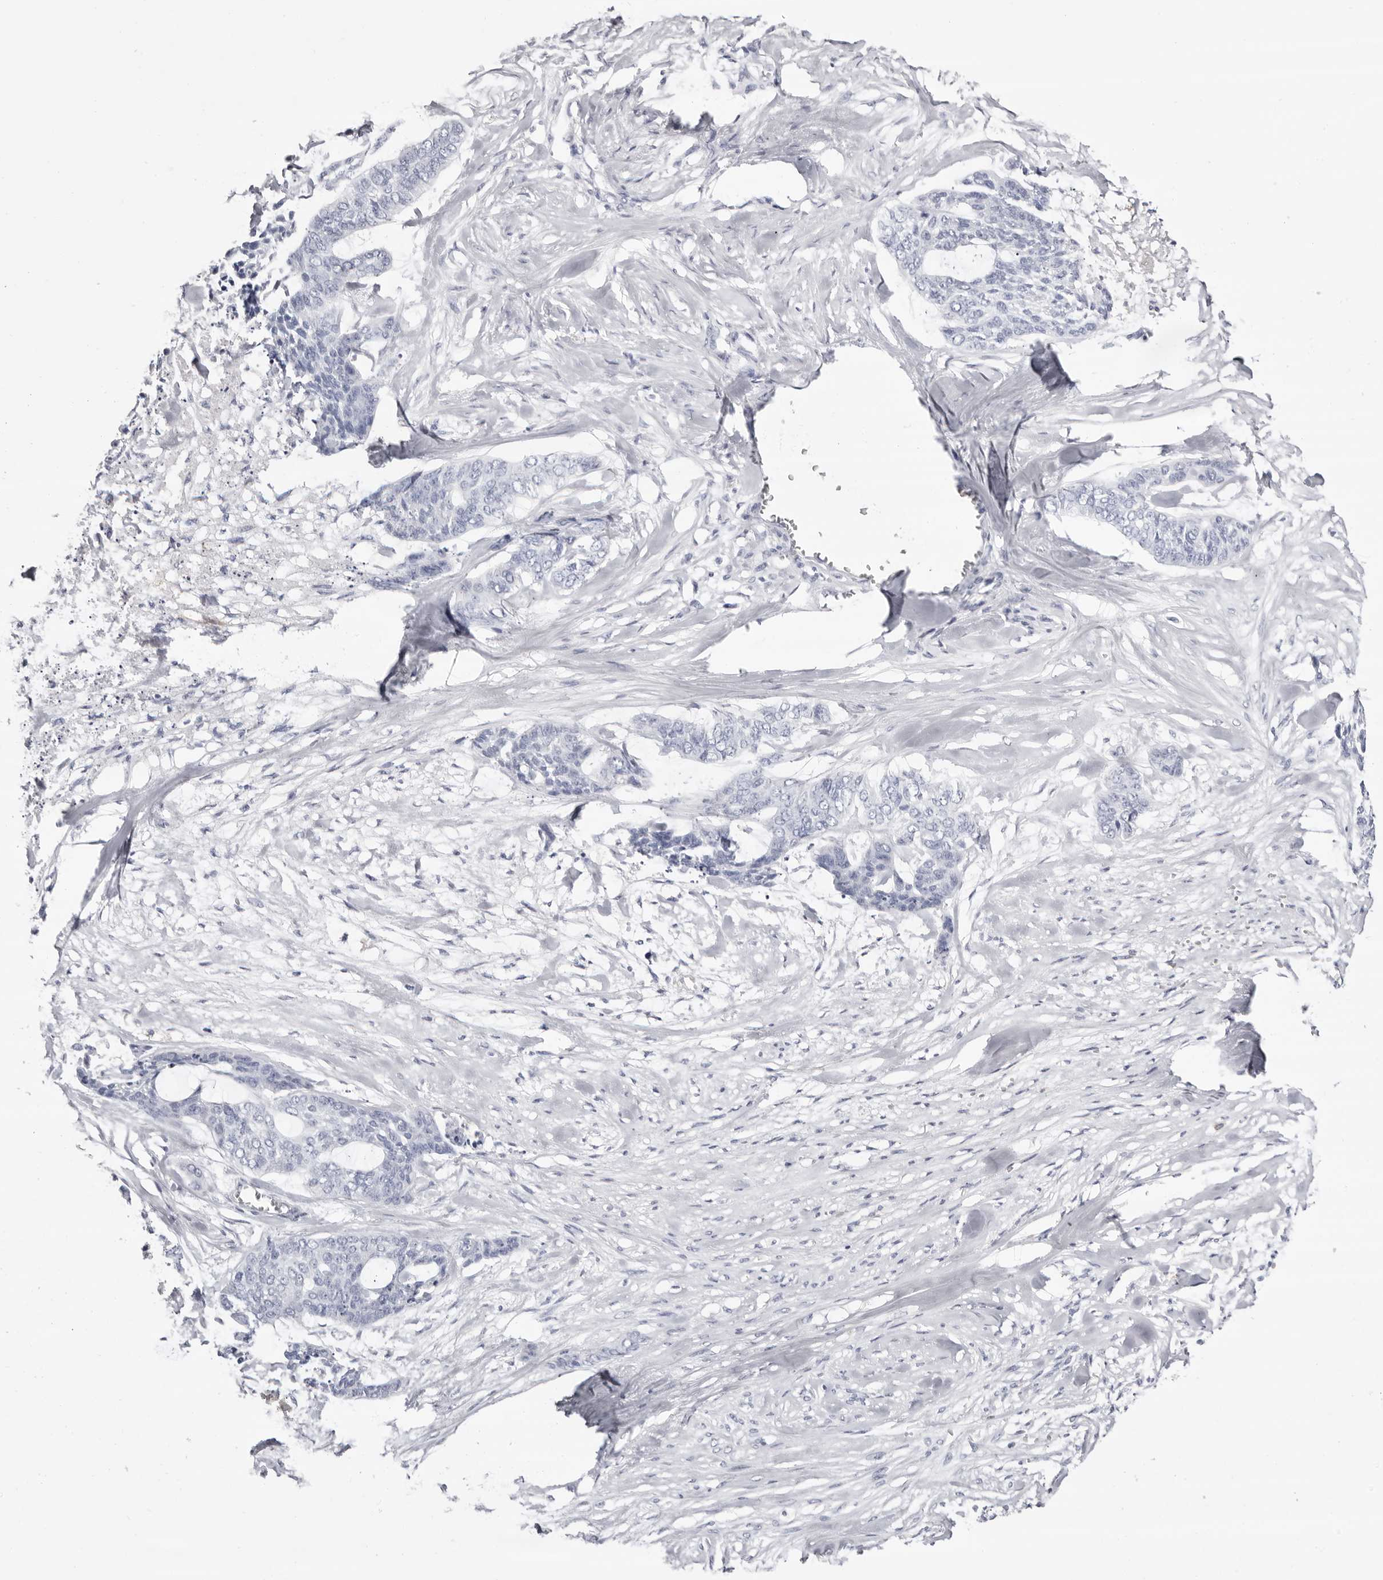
{"staining": {"intensity": "negative", "quantity": "none", "location": "none"}, "tissue": "skin cancer", "cell_type": "Tumor cells", "image_type": "cancer", "snomed": [{"axis": "morphology", "description": "Basal cell carcinoma"}, {"axis": "topography", "description": "Skin"}], "caption": "An IHC image of skin cancer is shown. There is no staining in tumor cells of skin cancer. (Immunohistochemistry (ihc), brightfield microscopy, high magnification).", "gene": "LPO", "patient": {"sex": "female", "age": 64}}